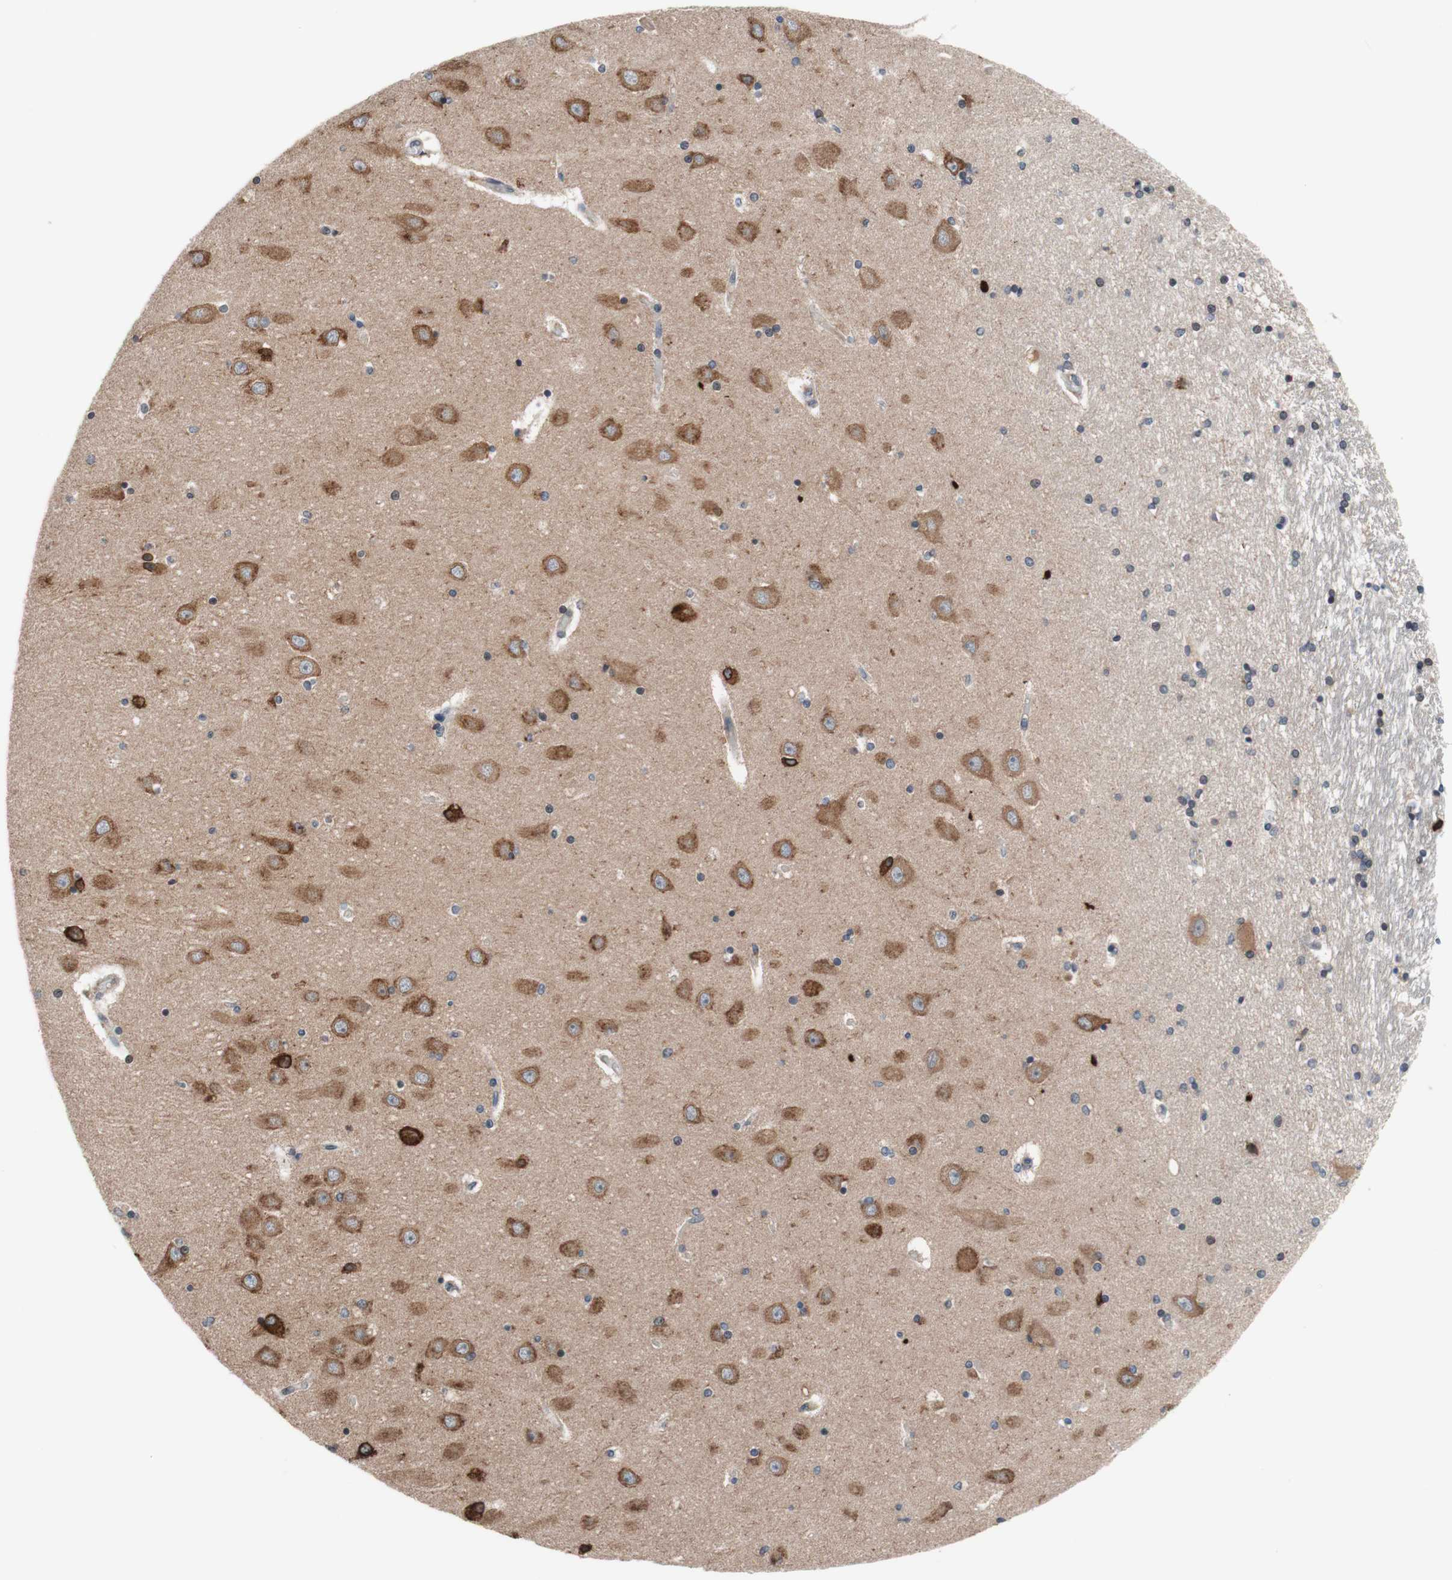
{"staining": {"intensity": "weak", "quantity": "<25%", "location": "nuclear"}, "tissue": "hippocampus", "cell_type": "Glial cells", "image_type": "normal", "snomed": [{"axis": "morphology", "description": "Normal tissue, NOS"}, {"axis": "topography", "description": "Hippocampus"}], "caption": "DAB immunohistochemical staining of normal hippocampus shows no significant expression in glial cells.", "gene": "CD55", "patient": {"sex": "female", "age": 54}}